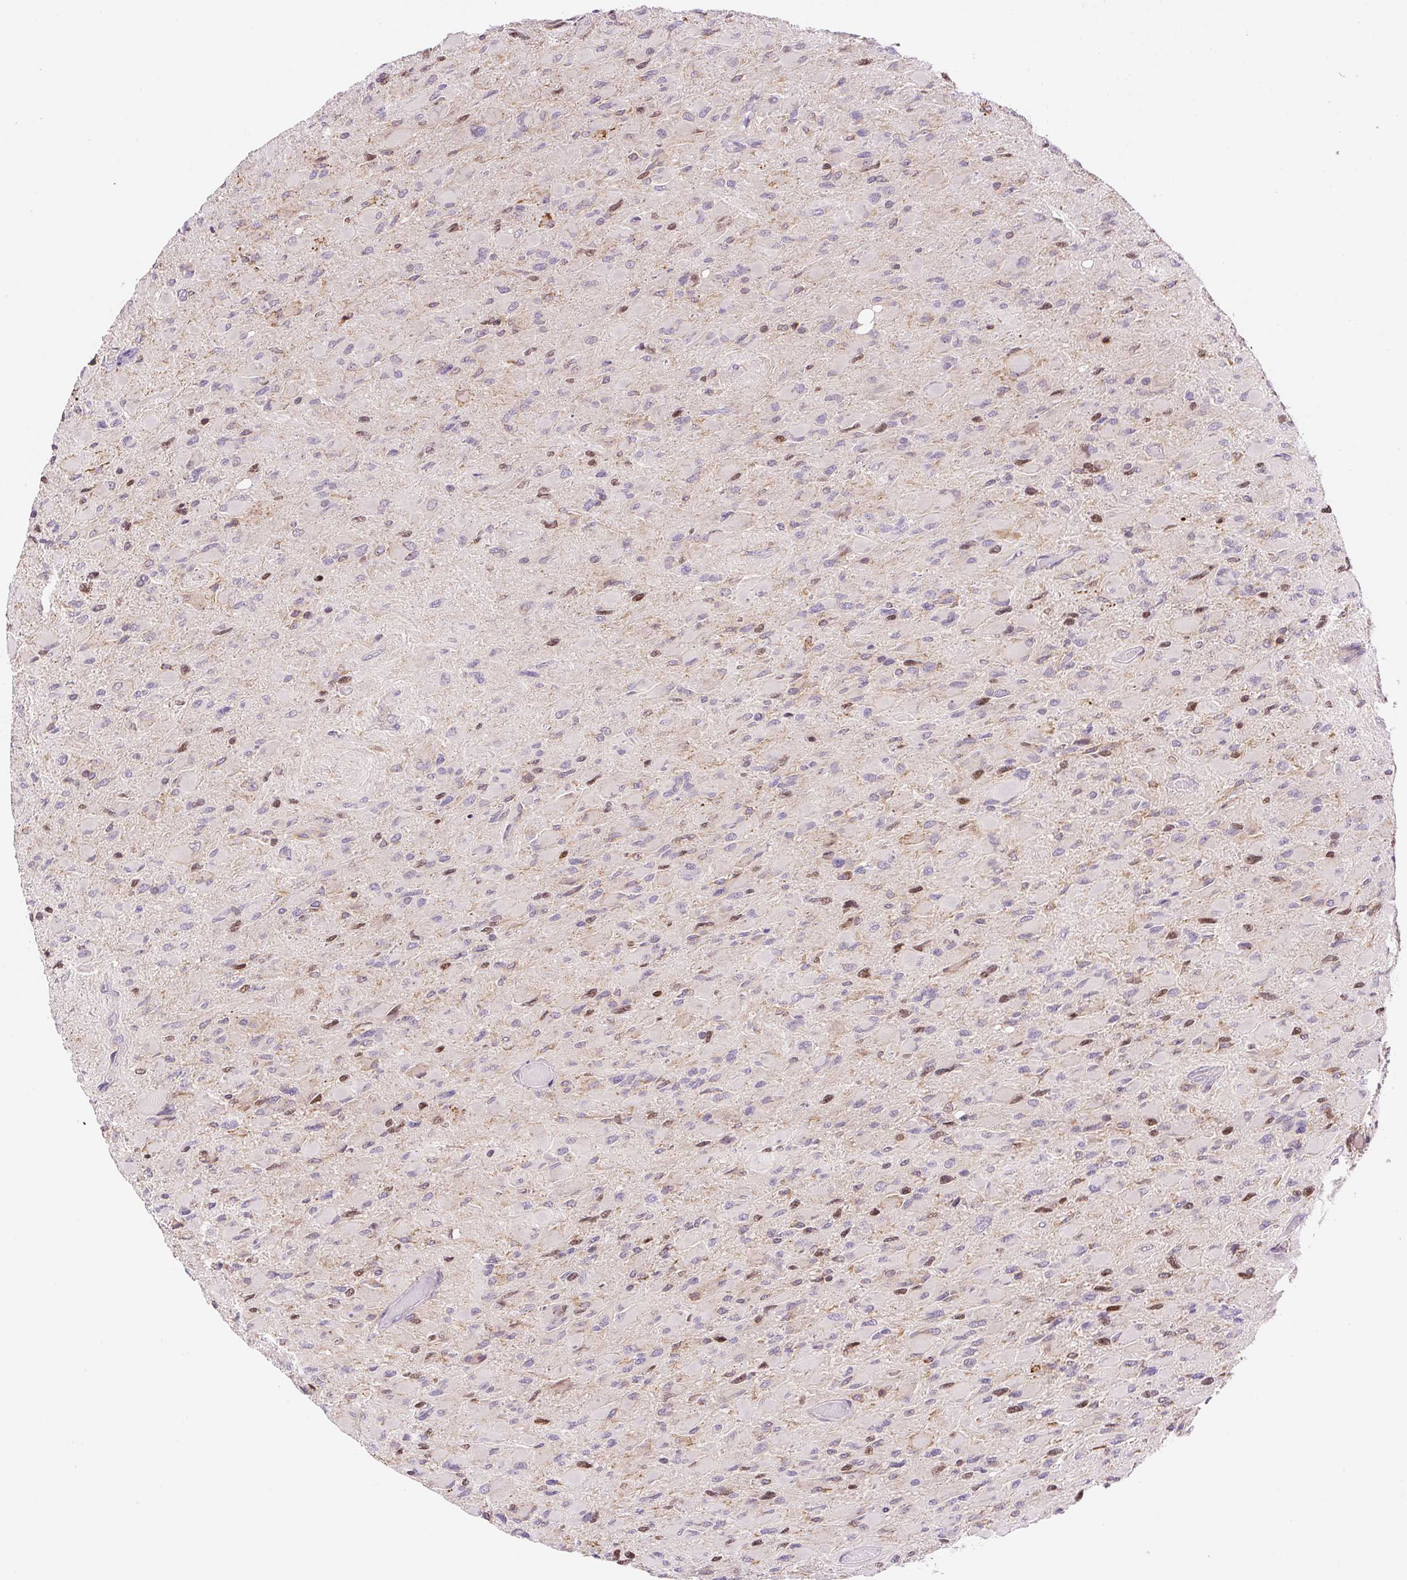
{"staining": {"intensity": "negative", "quantity": "none", "location": "none"}, "tissue": "glioma", "cell_type": "Tumor cells", "image_type": "cancer", "snomed": [{"axis": "morphology", "description": "Glioma, malignant, High grade"}, {"axis": "topography", "description": "Cerebral cortex"}], "caption": "Glioma was stained to show a protein in brown. There is no significant positivity in tumor cells.", "gene": "CARD11", "patient": {"sex": "female", "age": 36}}